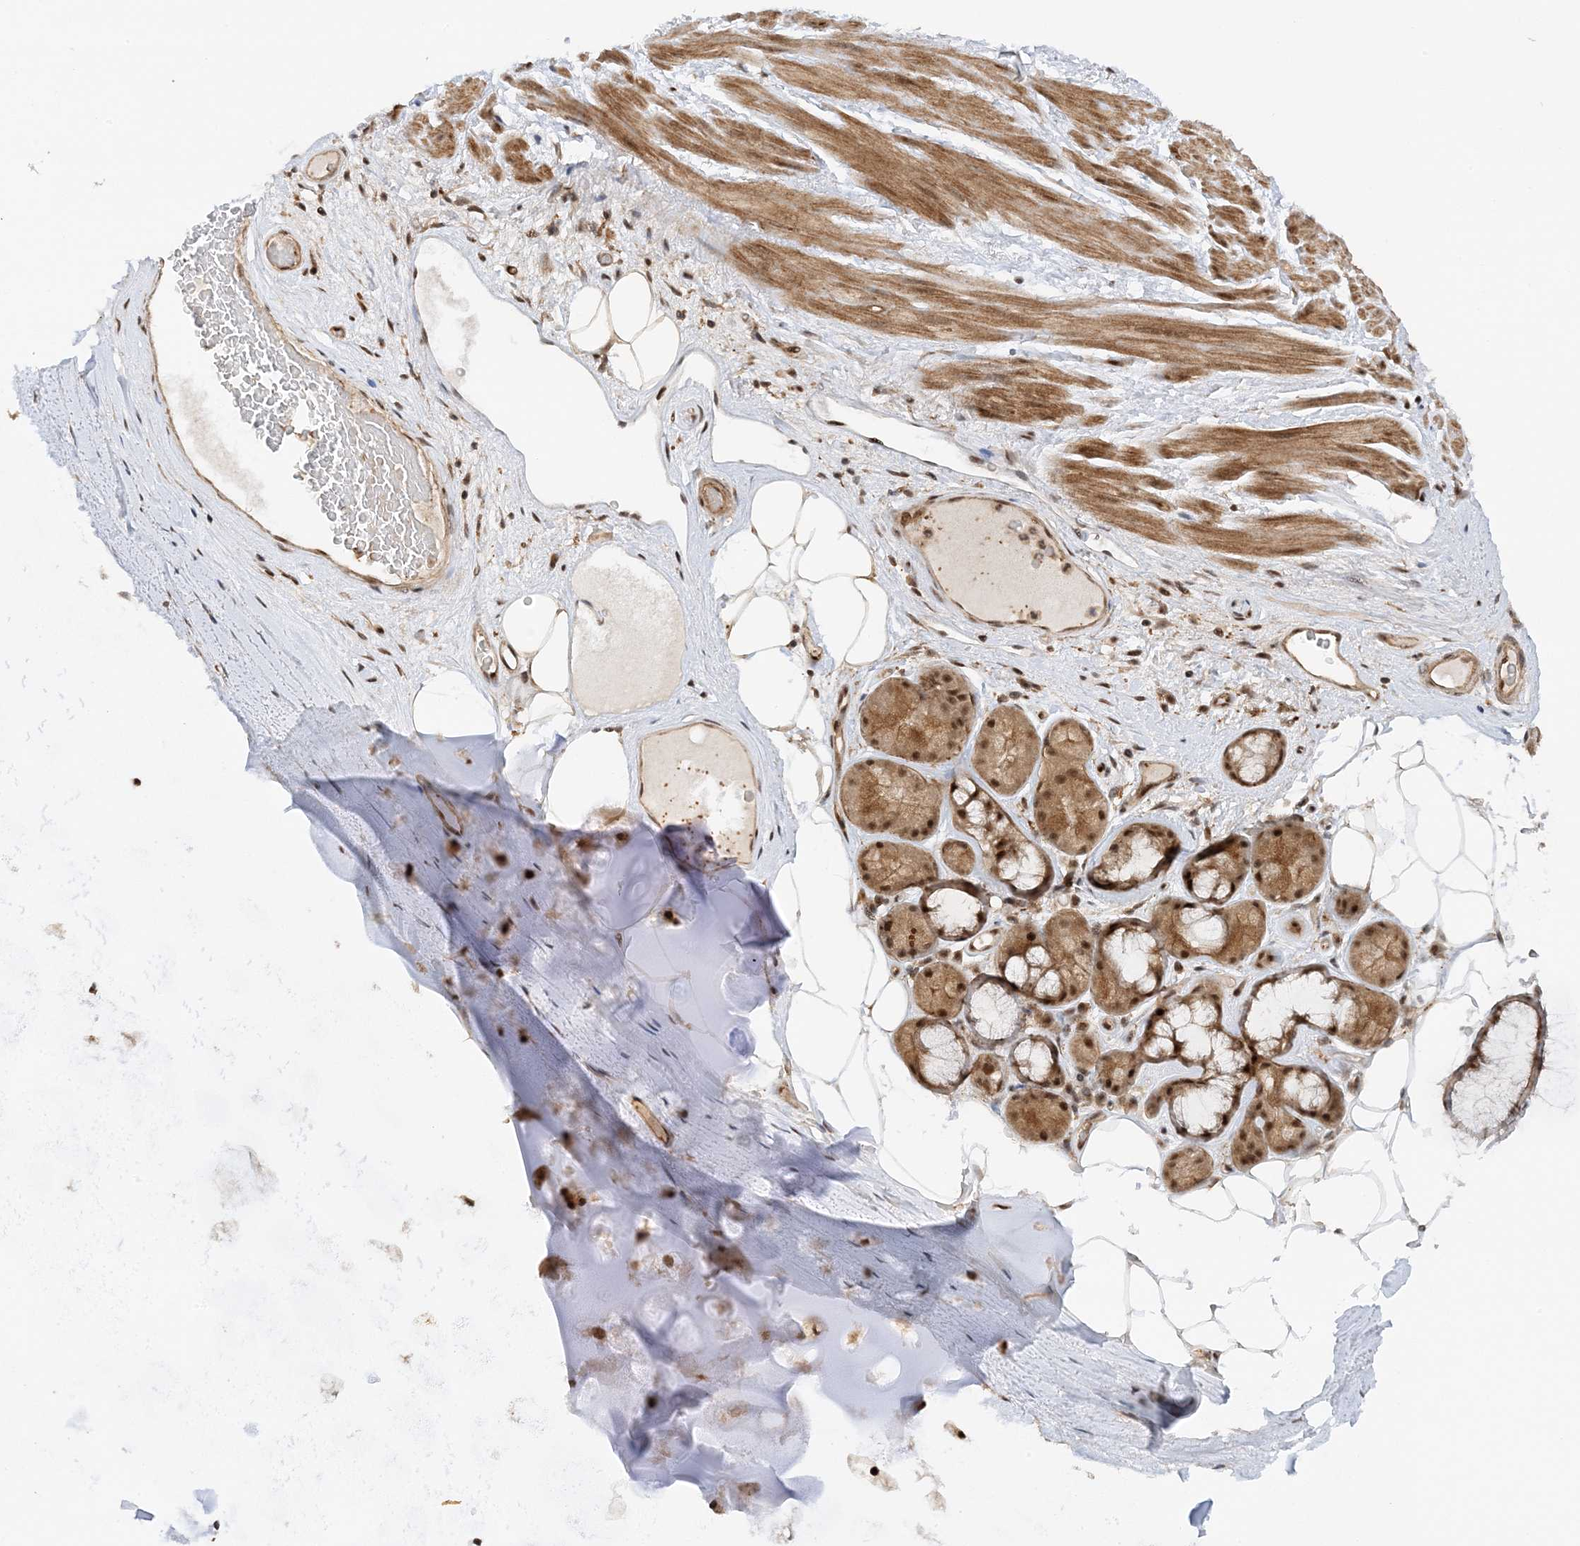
{"staining": {"intensity": "moderate", "quantity": ">75%", "location": "nuclear"}, "tissue": "adipose tissue", "cell_type": "Adipocytes", "image_type": "normal", "snomed": [{"axis": "morphology", "description": "Normal tissue, NOS"}, {"axis": "morphology", "description": "Squamous cell carcinoma, NOS"}, {"axis": "topography", "description": "Lymph node"}, {"axis": "topography", "description": "Bronchus"}, {"axis": "topography", "description": "Lung"}], "caption": "Adipose tissue stained with DAB immunohistochemistry (IHC) exhibits medium levels of moderate nuclear positivity in about >75% of adipocytes. (Brightfield microscopy of DAB IHC at high magnification).", "gene": "TATDN3", "patient": {"sex": "male", "age": 66}}